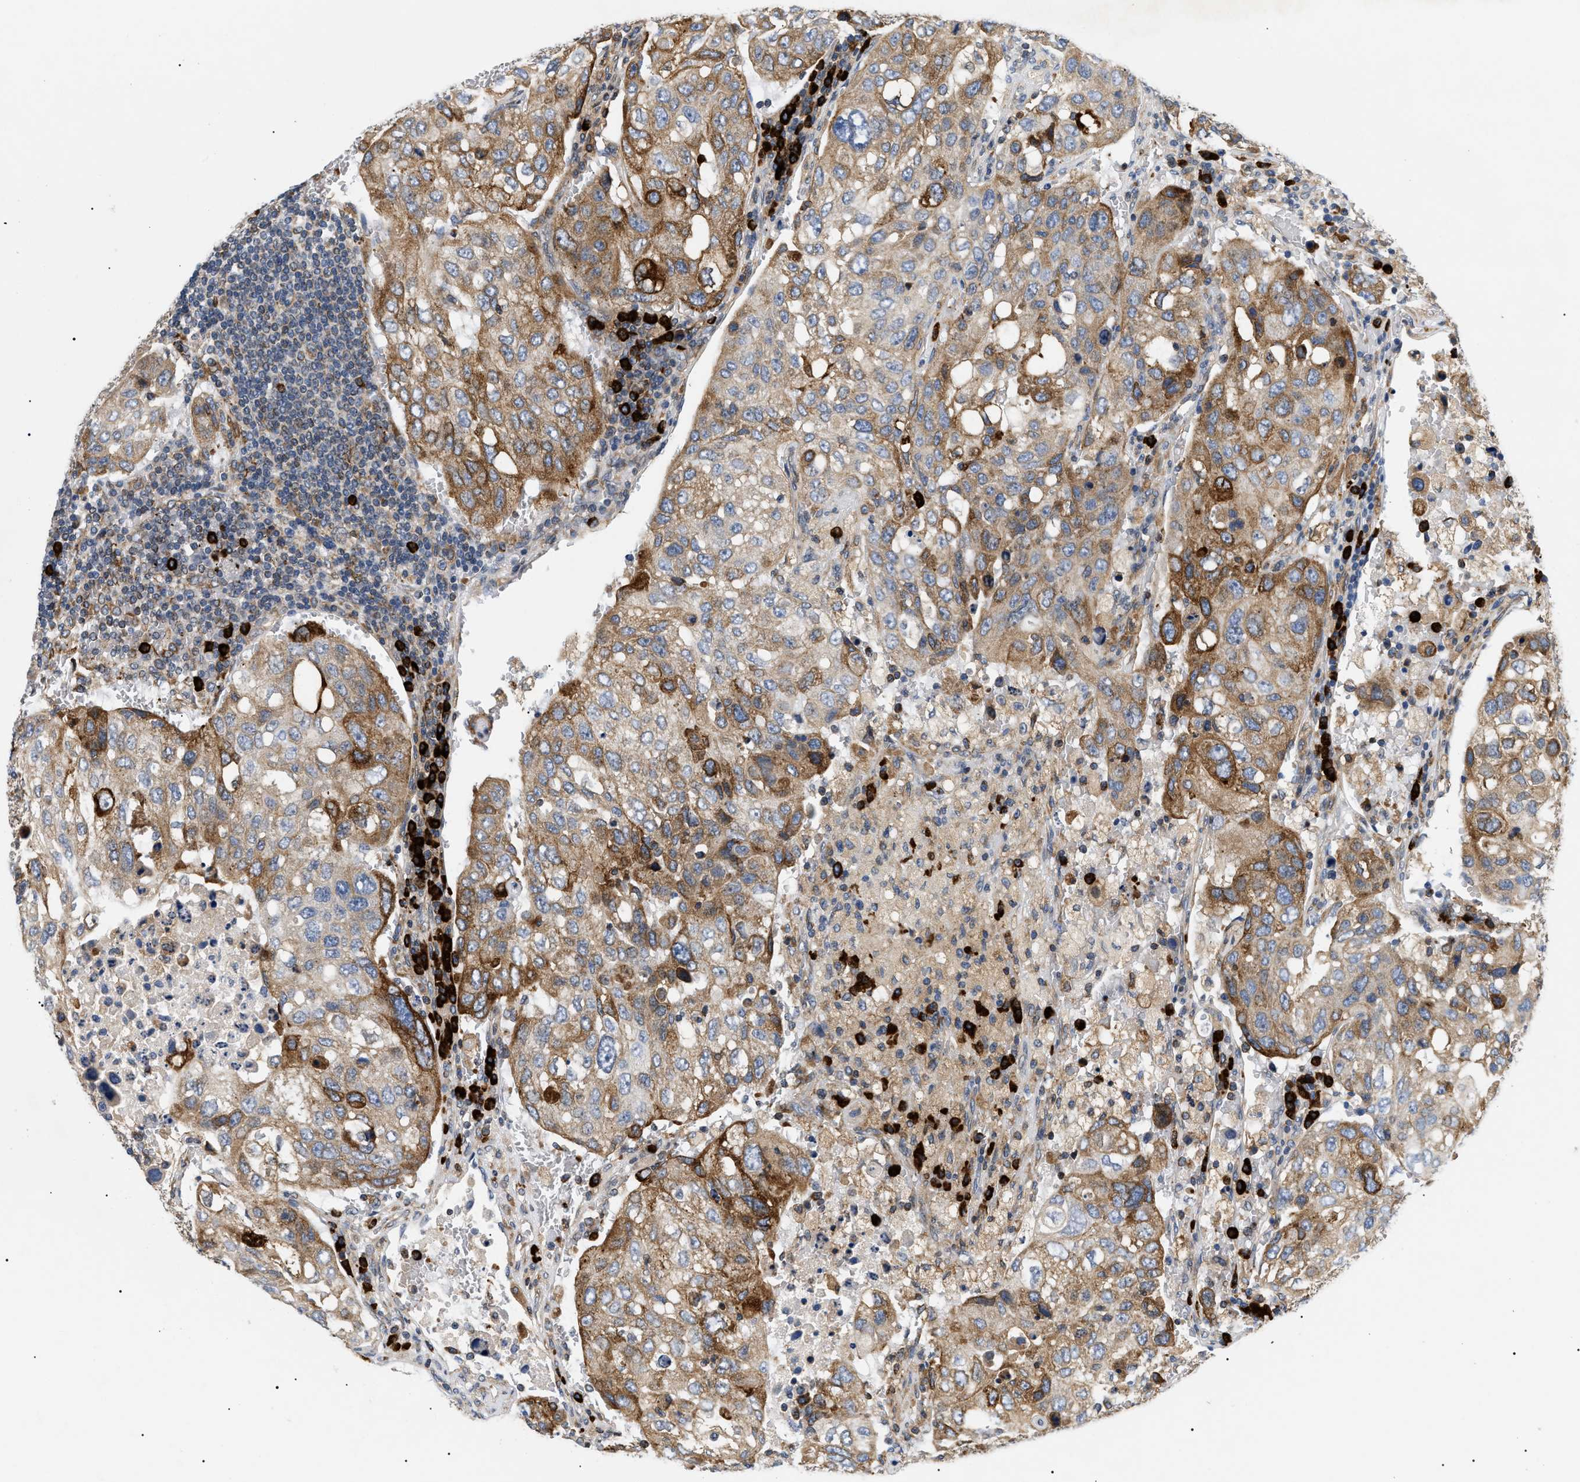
{"staining": {"intensity": "moderate", "quantity": ">75%", "location": "cytoplasmic/membranous"}, "tissue": "urothelial cancer", "cell_type": "Tumor cells", "image_type": "cancer", "snomed": [{"axis": "morphology", "description": "Urothelial carcinoma, High grade"}, {"axis": "topography", "description": "Lymph node"}, {"axis": "topography", "description": "Urinary bladder"}], "caption": "Tumor cells show moderate cytoplasmic/membranous staining in about >75% of cells in urothelial carcinoma (high-grade). (Stains: DAB in brown, nuclei in blue, Microscopy: brightfield microscopy at high magnification).", "gene": "DERL1", "patient": {"sex": "male", "age": 51}}